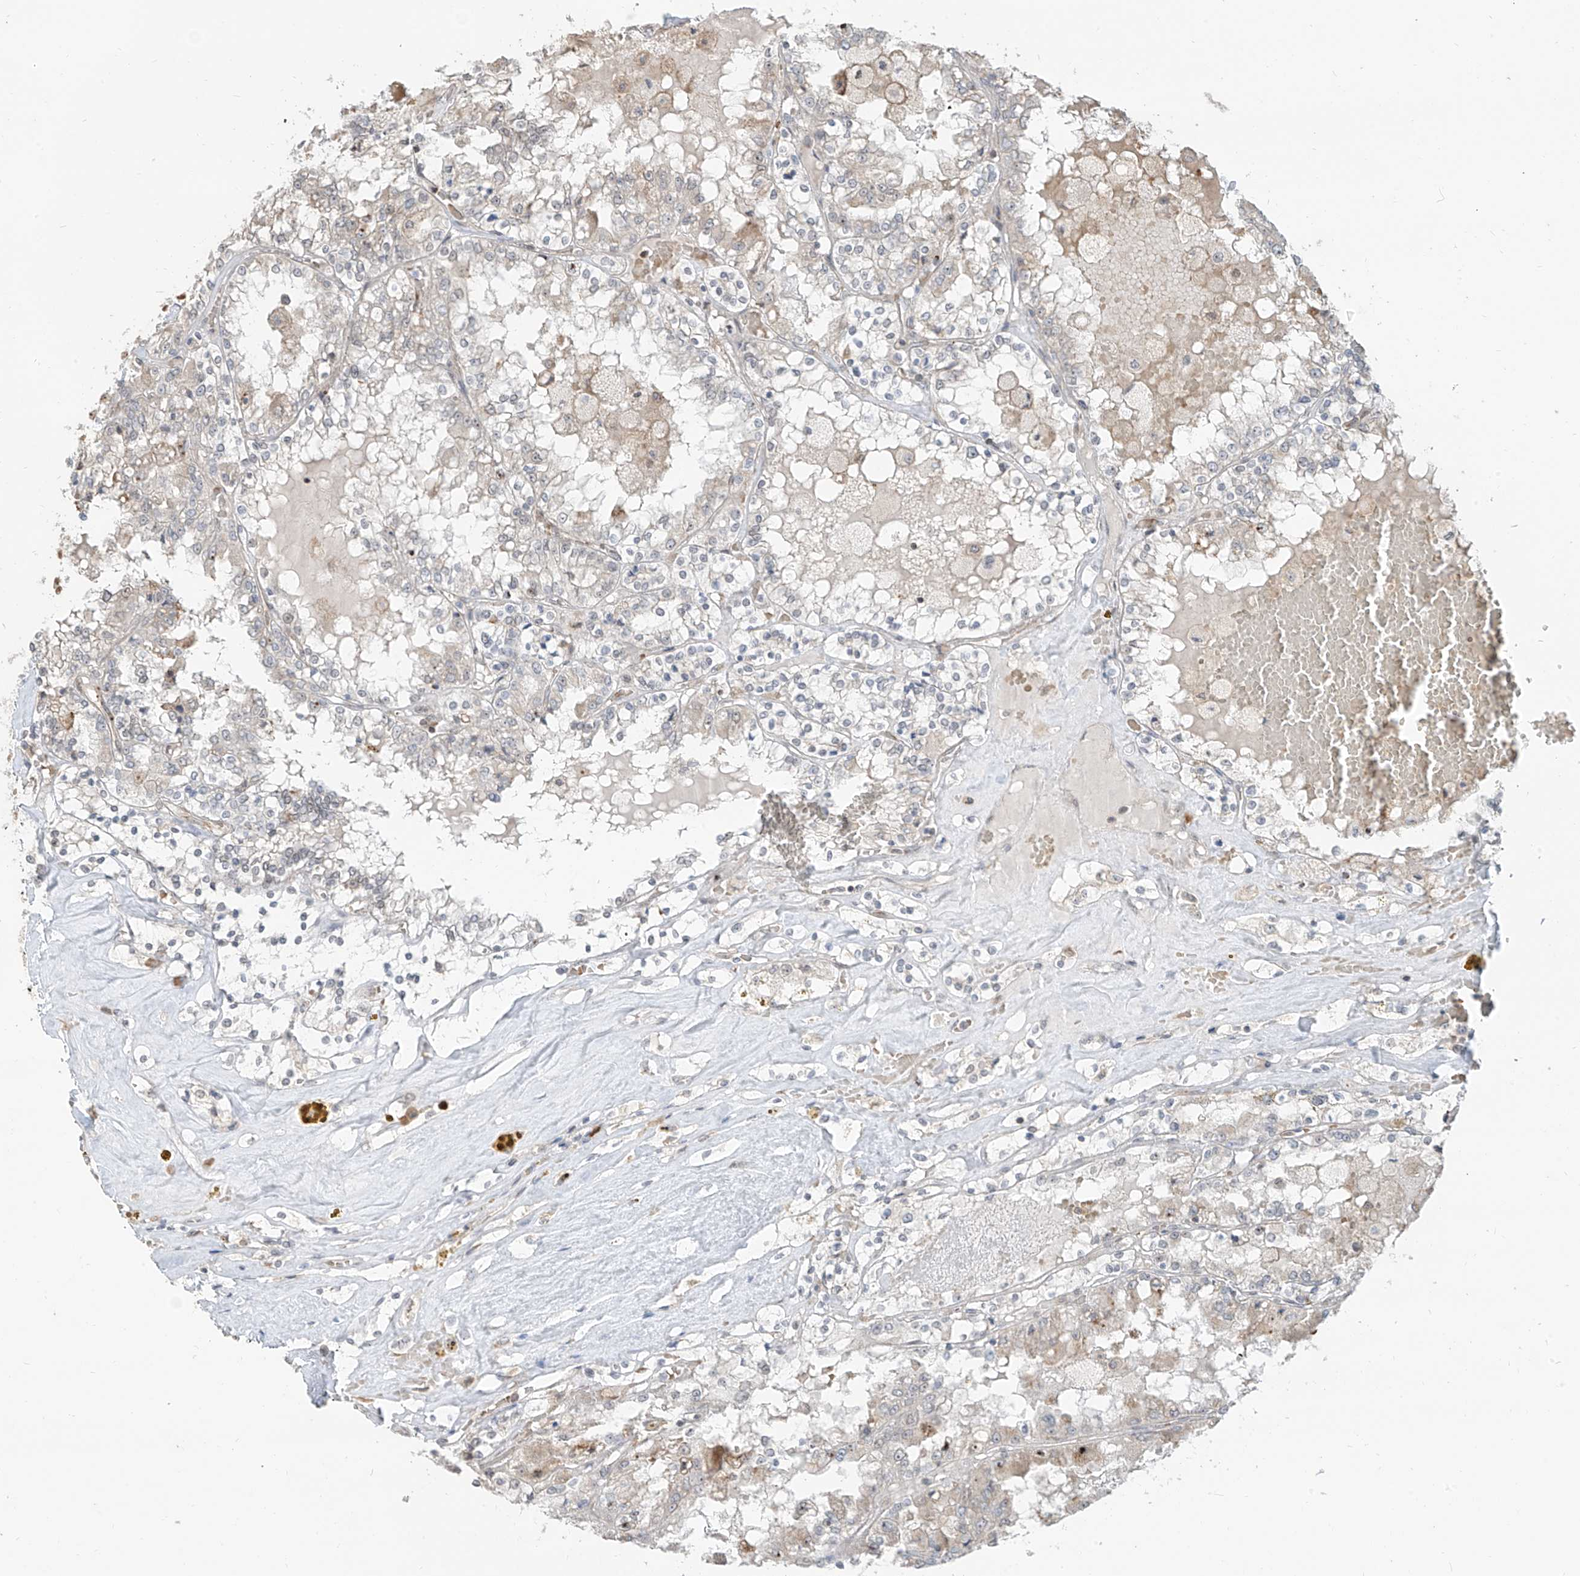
{"staining": {"intensity": "negative", "quantity": "none", "location": "none"}, "tissue": "renal cancer", "cell_type": "Tumor cells", "image_type": "cancer", "snomed": [{"axis": "morphology", "description": "Adenocarcinoma, NOS"}, {"axis": "topography", "description": "Kidney"}], "caption": "Tumor cells are negative for protein expression in human renal cancer.", "gene": "ZMYM2", "patient": {"sex": "female", "age": 56}}